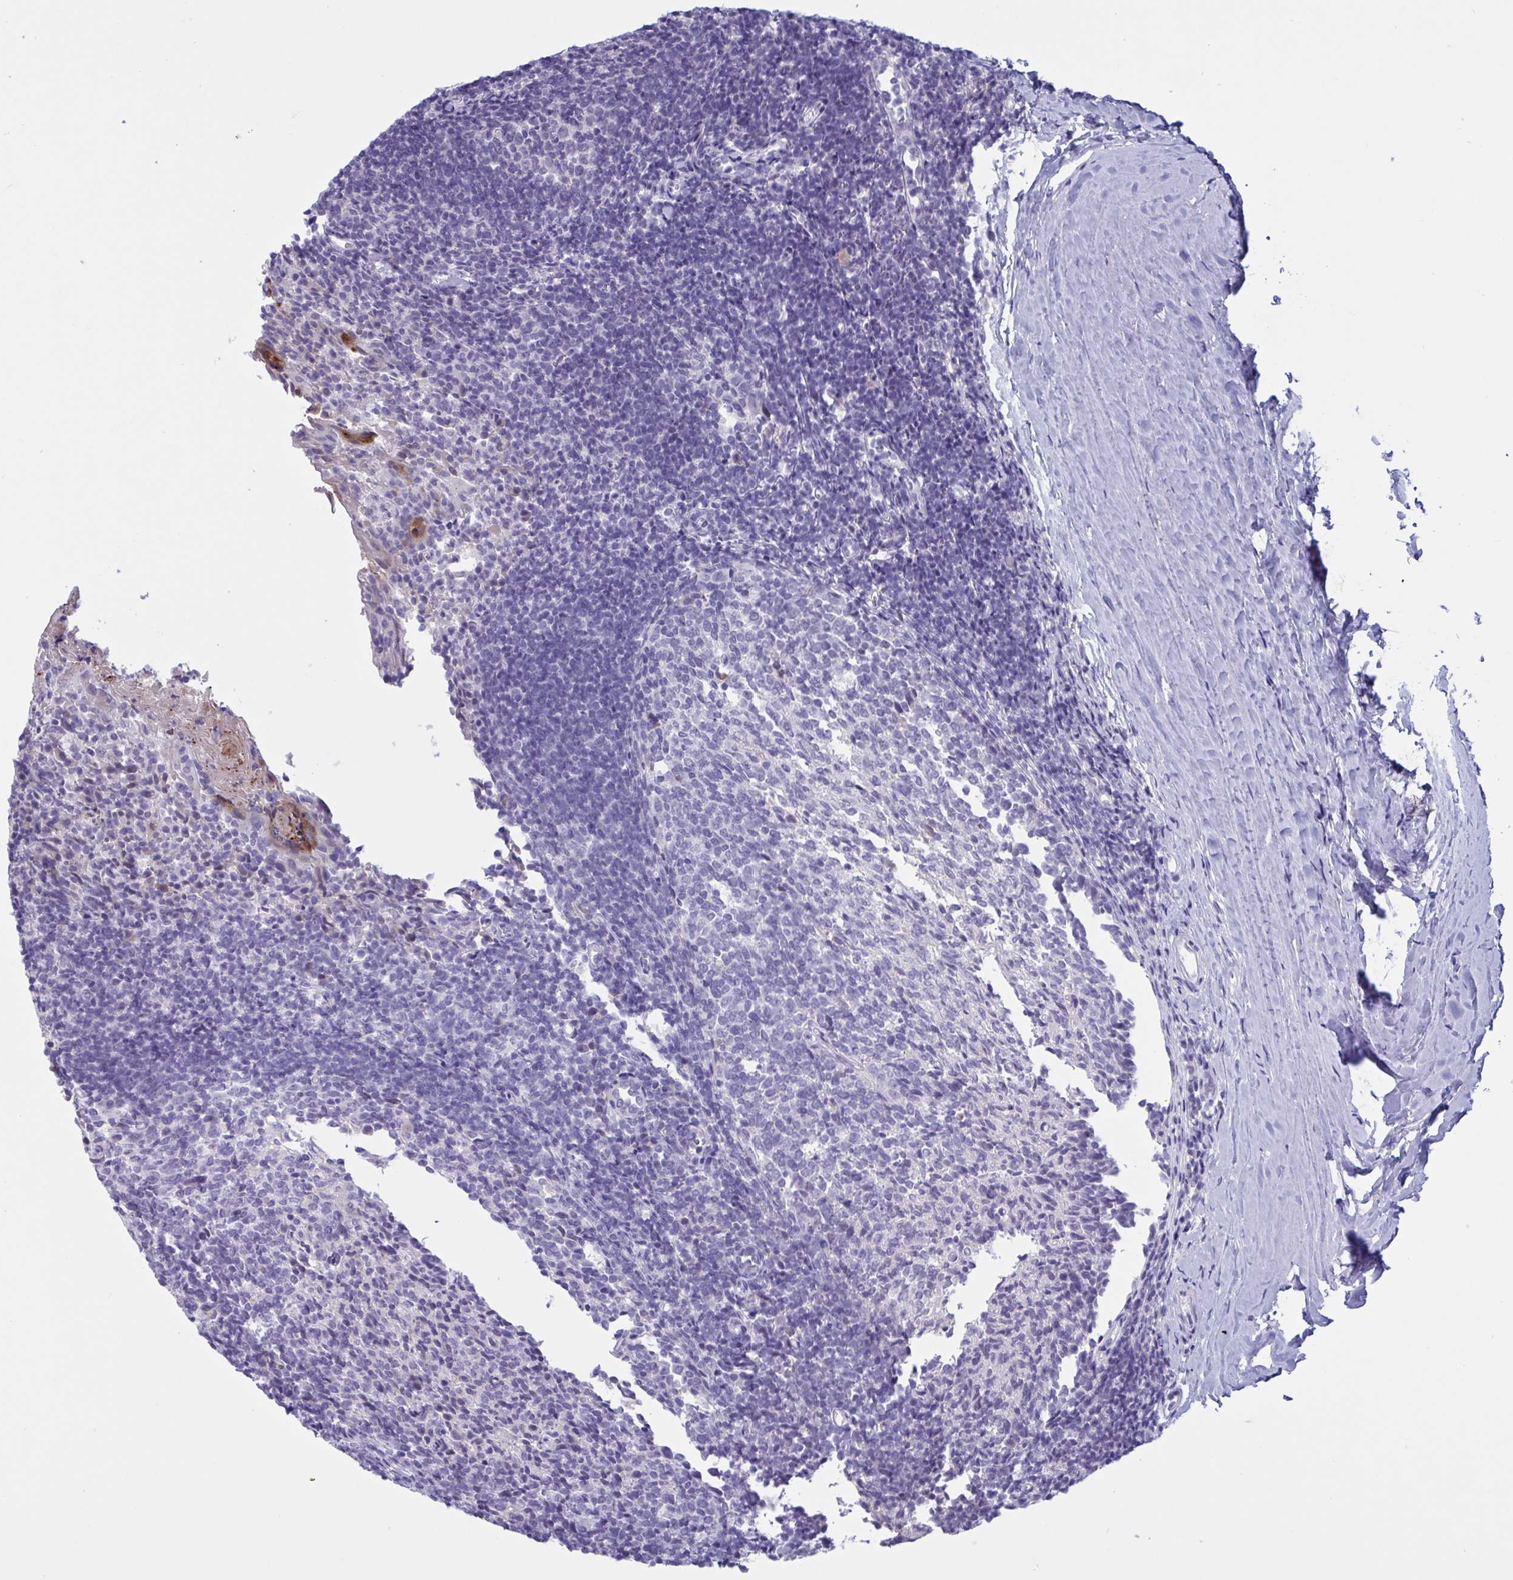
{"staining": {"intensity": "negative", "quantity": "none", "location": "none"}, "tissue": "tonsil", "cell_type": "Germinal center cells", "image_type": "normal", "snomed": [{"axis": "morphology", "description": "Normal tissue, NOS"}, {"axis": "topography", "description": "Tonsil"}], "caption": "This histopathology image is of benign tonsil stained with immunohistochemistry to label a protein in brown with the nuclei are counter-stained blue. There is no positivity in germinal center cells.", "gene": "SERPINB13", "patient": {"sex": "female", "age": 10}}